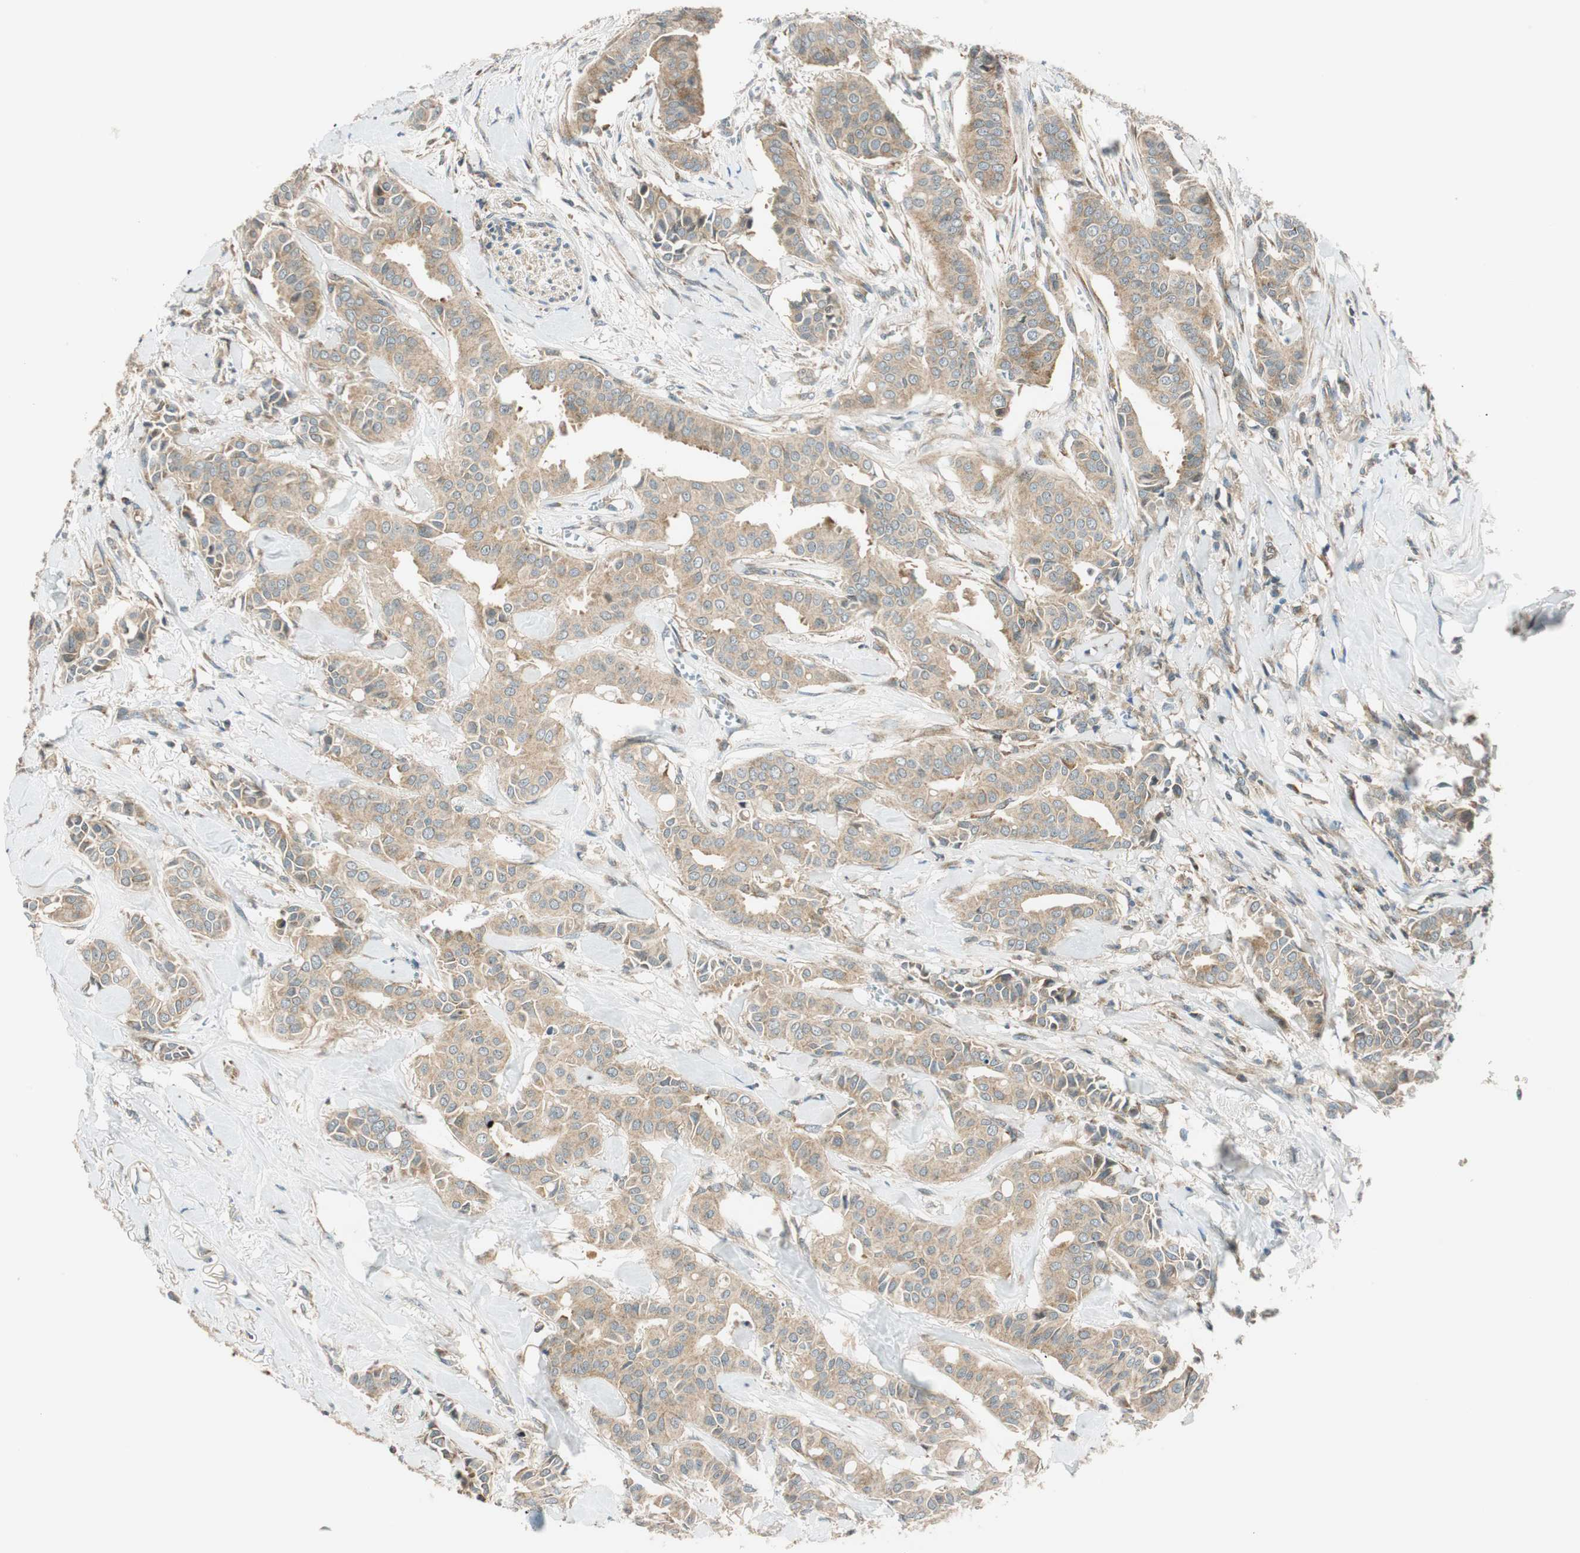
{"staining": {"intensity": "weak", "quantity": ">75%", "location": "cytoplasmic/membranous"}, "tissue": "head and neck cancer", "cell_type": "Tumor cells", "image_type": "cancer", "snomed": [{"axis": "morphology", "description": "Adenocarcinoma, NOS"}, {"axis": "topography", "description": "Salivary gland"}, {"axis": "topography", "description": "Head-Neck"}], "caption": "This image reveals adenocarcinoma (head and neck) stained with immunohistochemistry to label a protein in brown. The cytoplasmic/membranous of tumor cells show weak positivity for the protein. Nuclei are counter-stained blue.", "gene": "ABI1", "patient": {"sex": "female", "age": 59}}